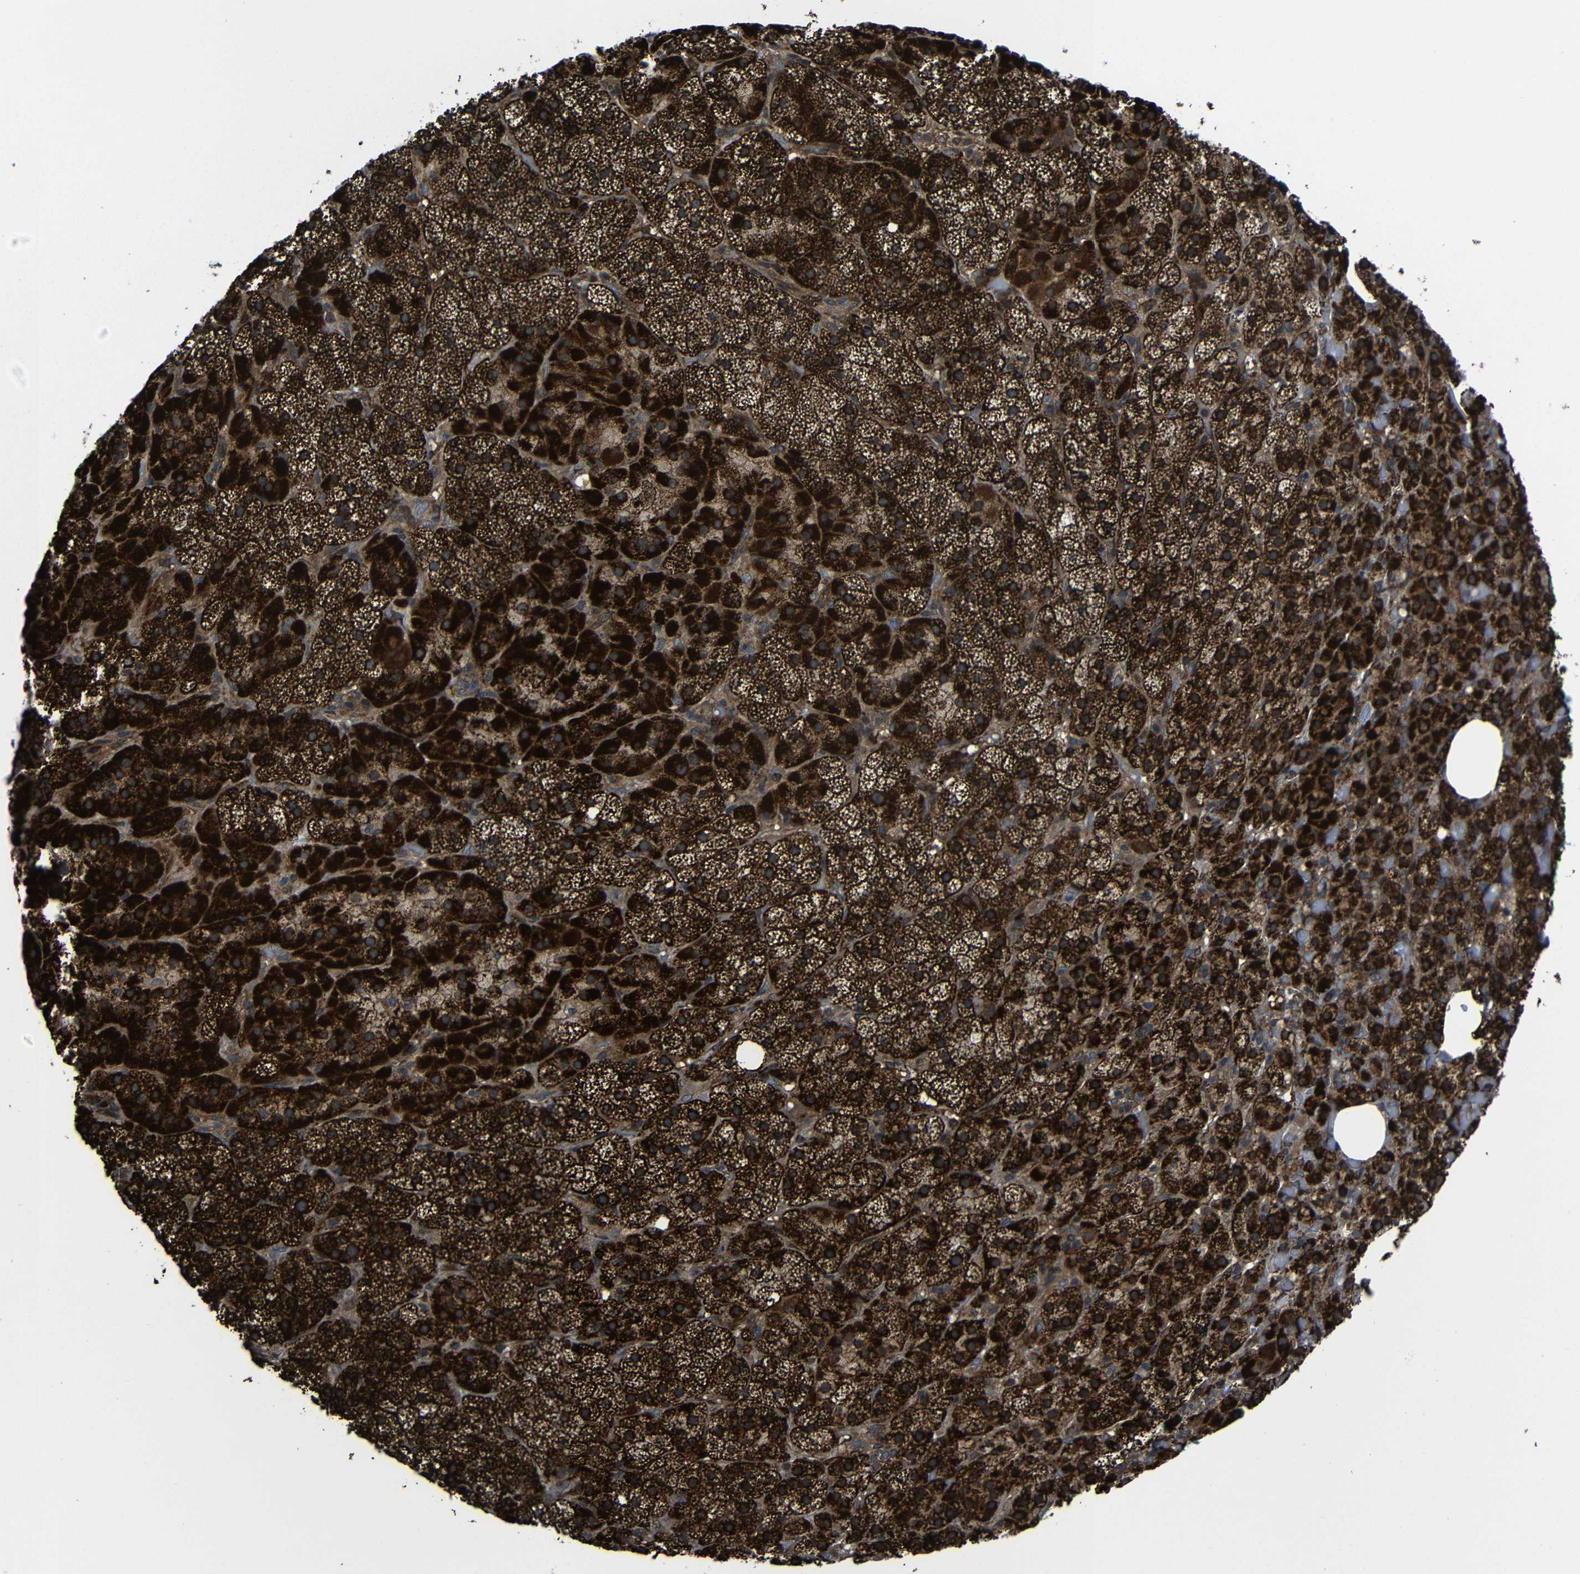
{"staining": {"intensity": "strong", "quantity": ">75%", "location": "cytoplasmic/membranous"}, "tissue": "adrenal gland", "cell_type": "Glandular cells", "image_type": "normal", "snomed": [{"axis": "morphology", "description": "Normal tissue, NOS"}, {"axis": "topography", "description": "Adrenal gland"}], "caption": "An immunohistochemistry micrograph of benign tissue is shown. Protein staining in brown shows strong cytoplasmic/membranous positivity in adrenal gland within glandular cells. The protein is stained brown, and the nuclei are stained in blue (DAB (3,3'-diaminobenzidine) IHC with brightfield microscopy, high magnification).", "gene": "KIAA0513", "patient": {"sex": "female", "age": 59}}